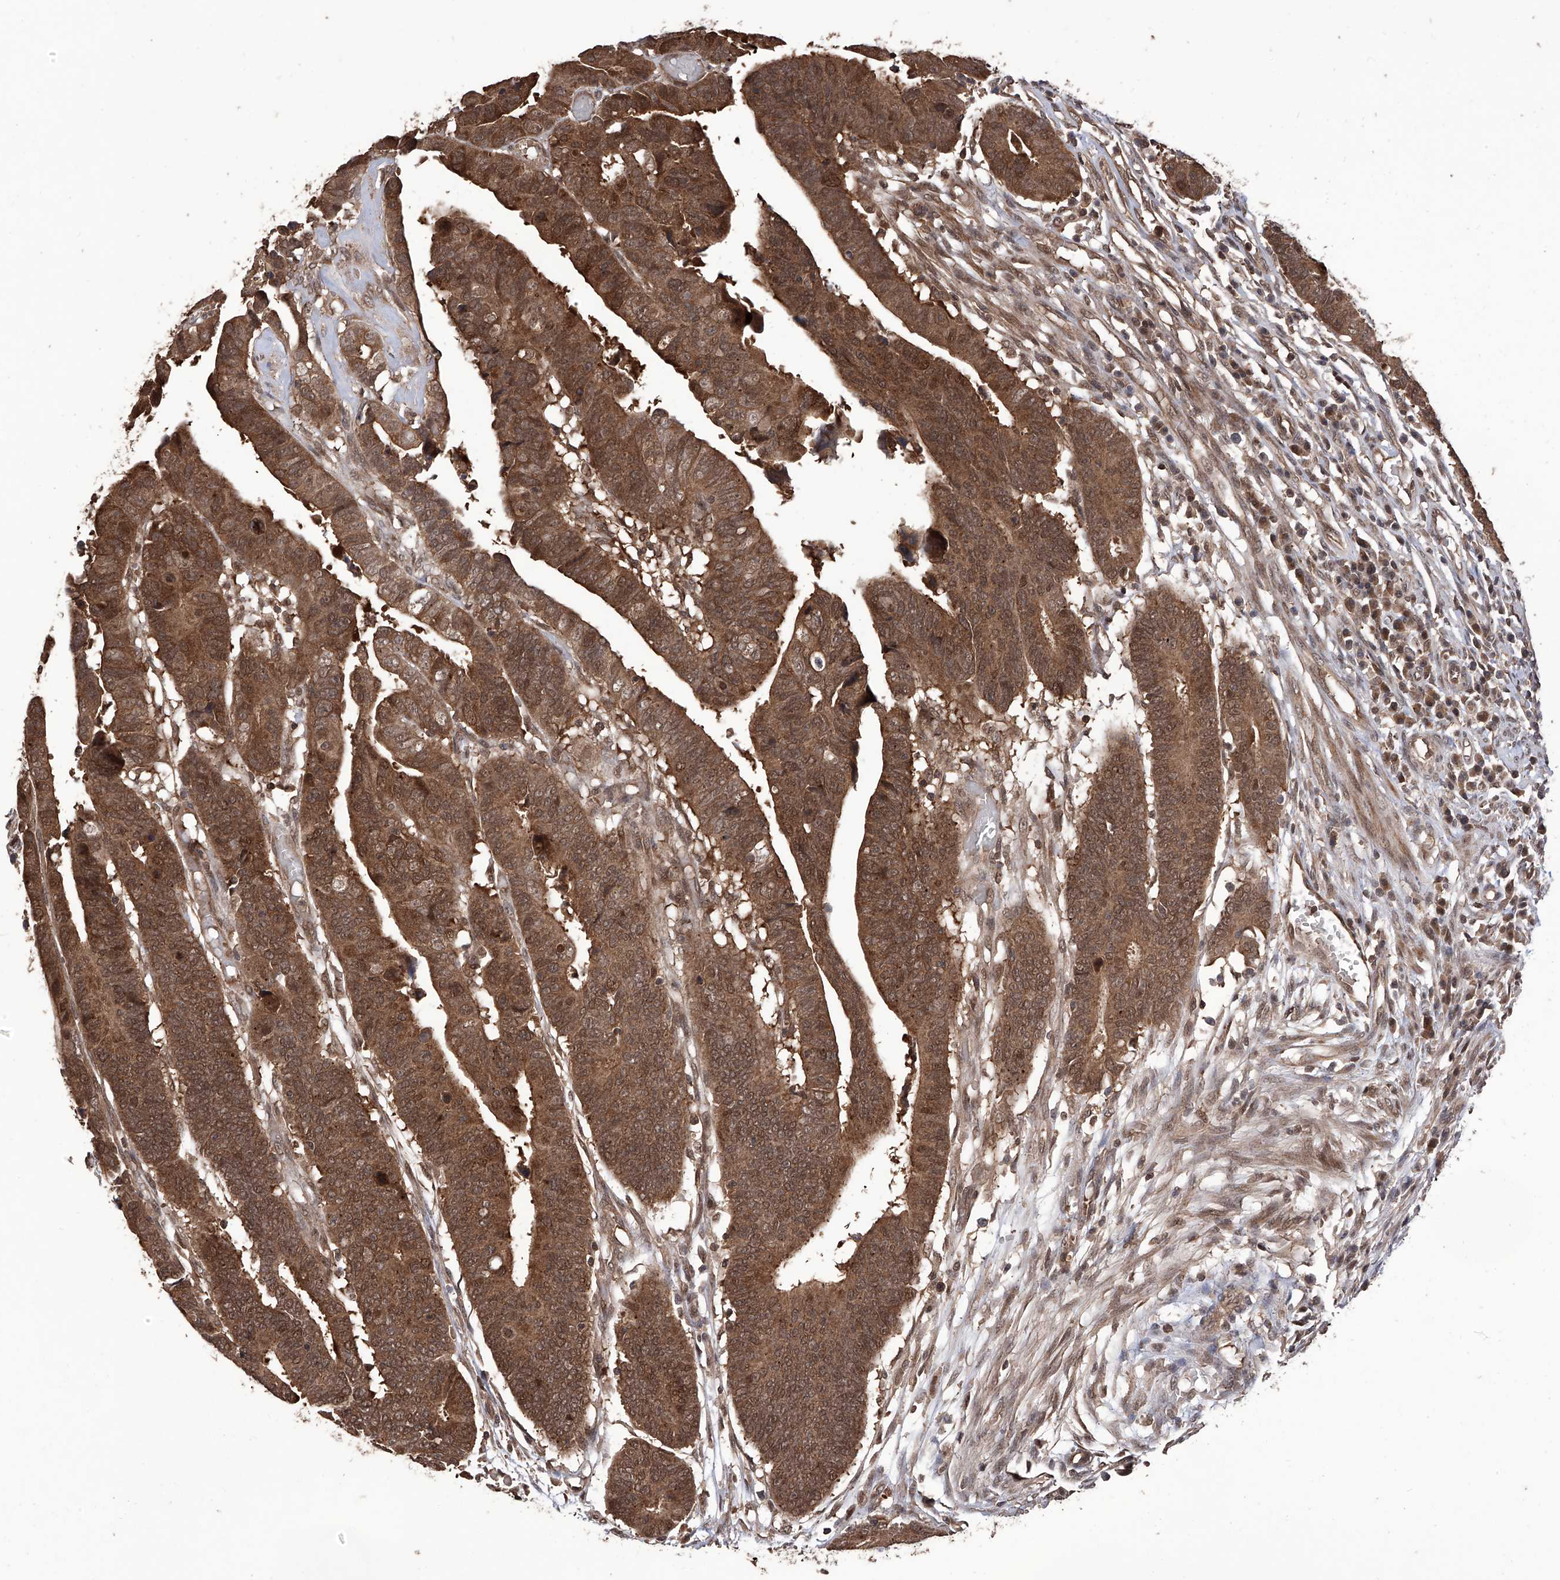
{"staining": {"intensity": "moderate", "quantity": ">75%", "location": "cytoplasmic/membranous,nuclear"}, "tissue": "colorectal cancer", "cell_type": "Tumor cells", "image_type": "cancer", "snomed": [{"axis": "morphology", "description": "Adenocarcinoma, NOS"}, {"axis": "topography", "description": "Rectum"}], "caption": "Colorectal cancer (adenocarcinoma) tissue exhibits moderate cytoplasmic/membranous and nuclear staining in about >75% of tumor cells, visualized by immunohistochemistry. (DAB IHC, brown staining for protein, blue staining for nuclei).", "gene": "LYSMD4", "patient": {"sex": "female", "age": 65}}